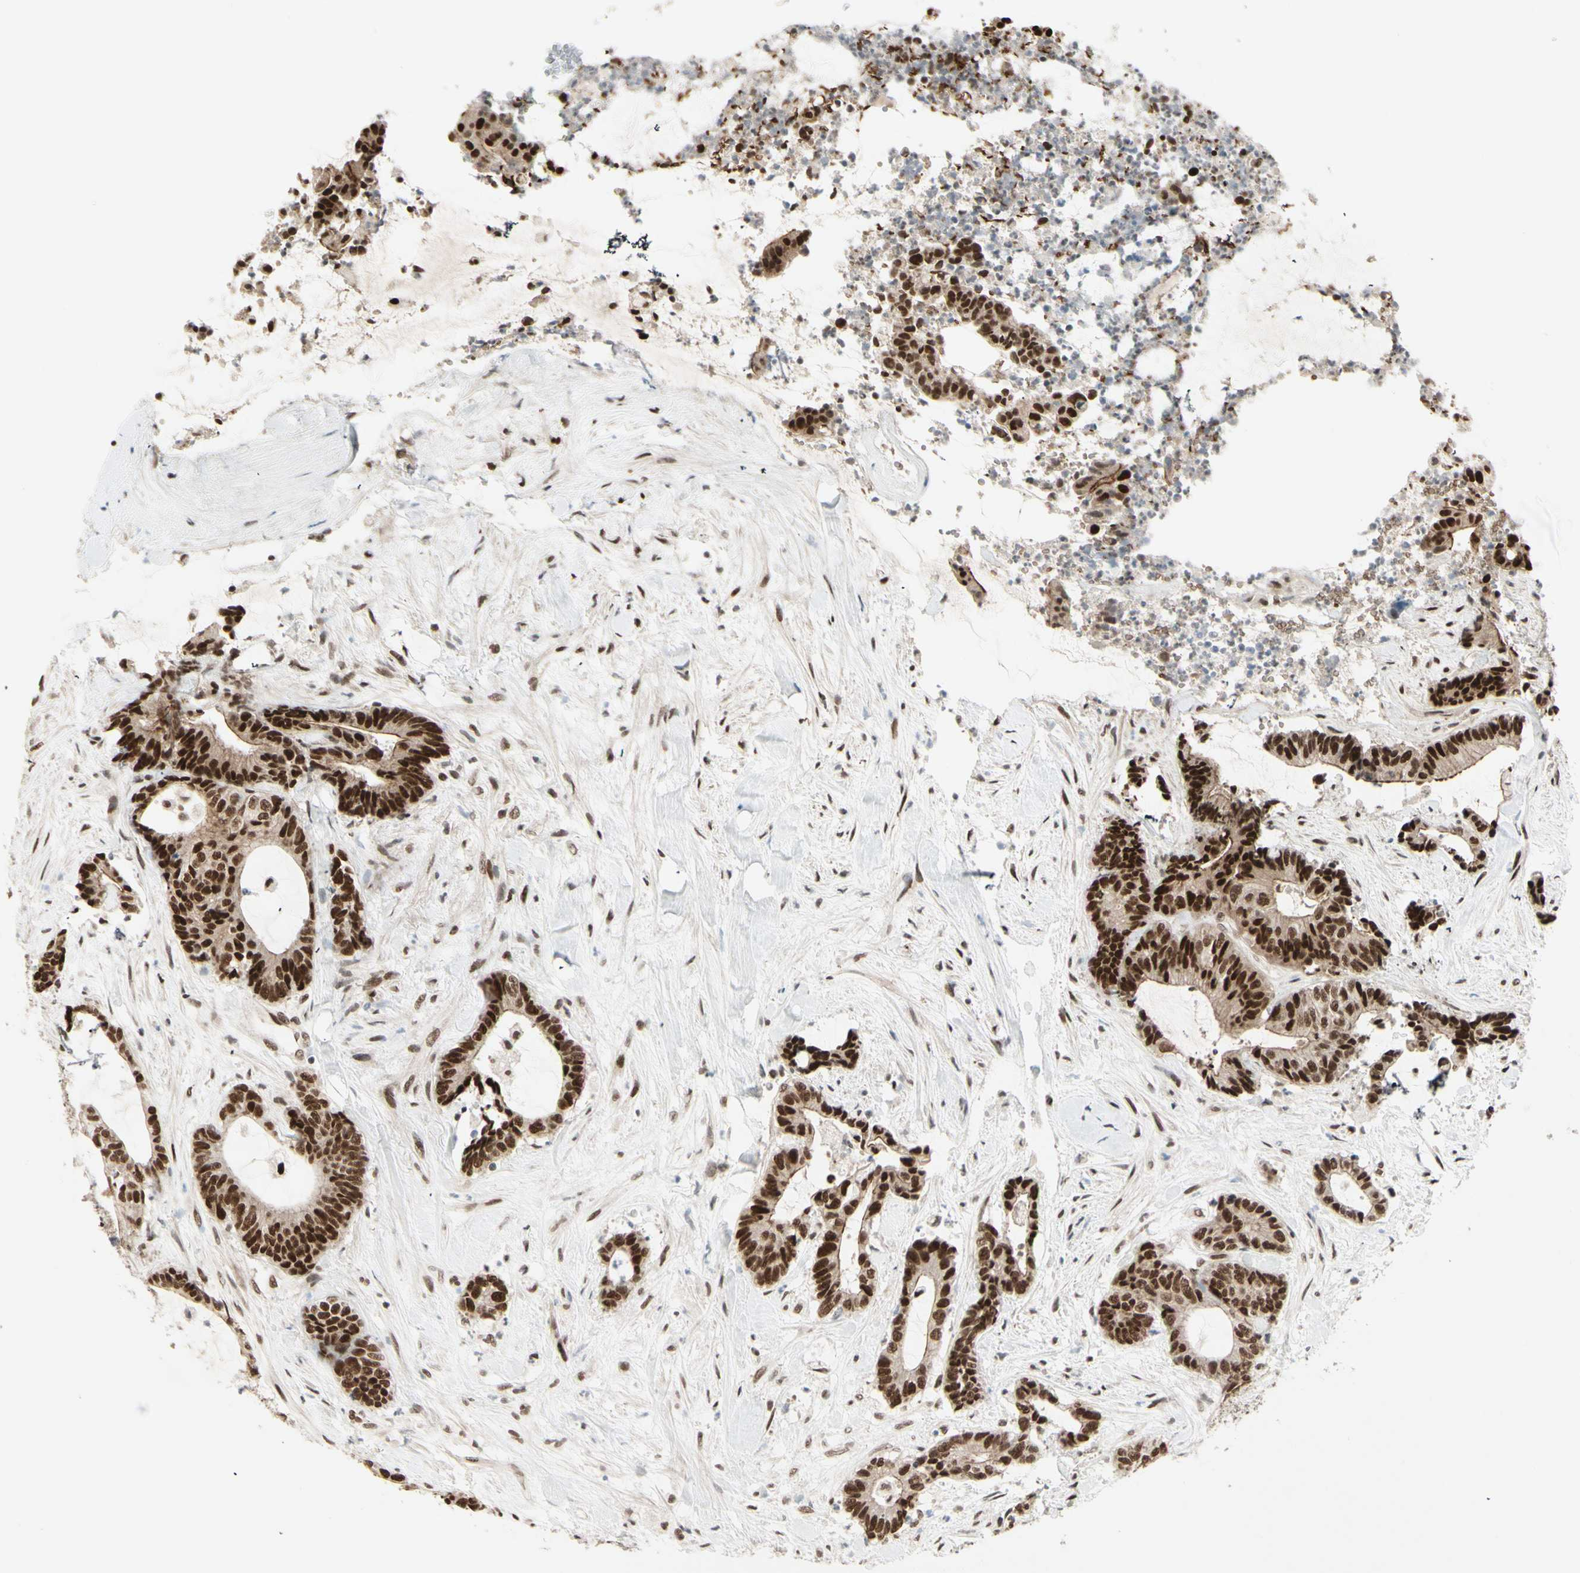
{"staining": {"intensity": "strong", "quantity": ">75%", "location": "nuclear"}, "tissue": "colorectal cancer", "cell_type": "Tumor cells", "image_type": "cancer", "snomed": [{"axis": "morphology", "description": "Adenocarcinoma, NOS"}, {"axis": "topography", "description": "Colon"}], "caption": "Colorectal adenocarcinoma tissue displays strong nuclear positivity in approximately >75% of tumor cells", "gene": "CHAMP1", "patient": {"sex": "female", "age": 84}}